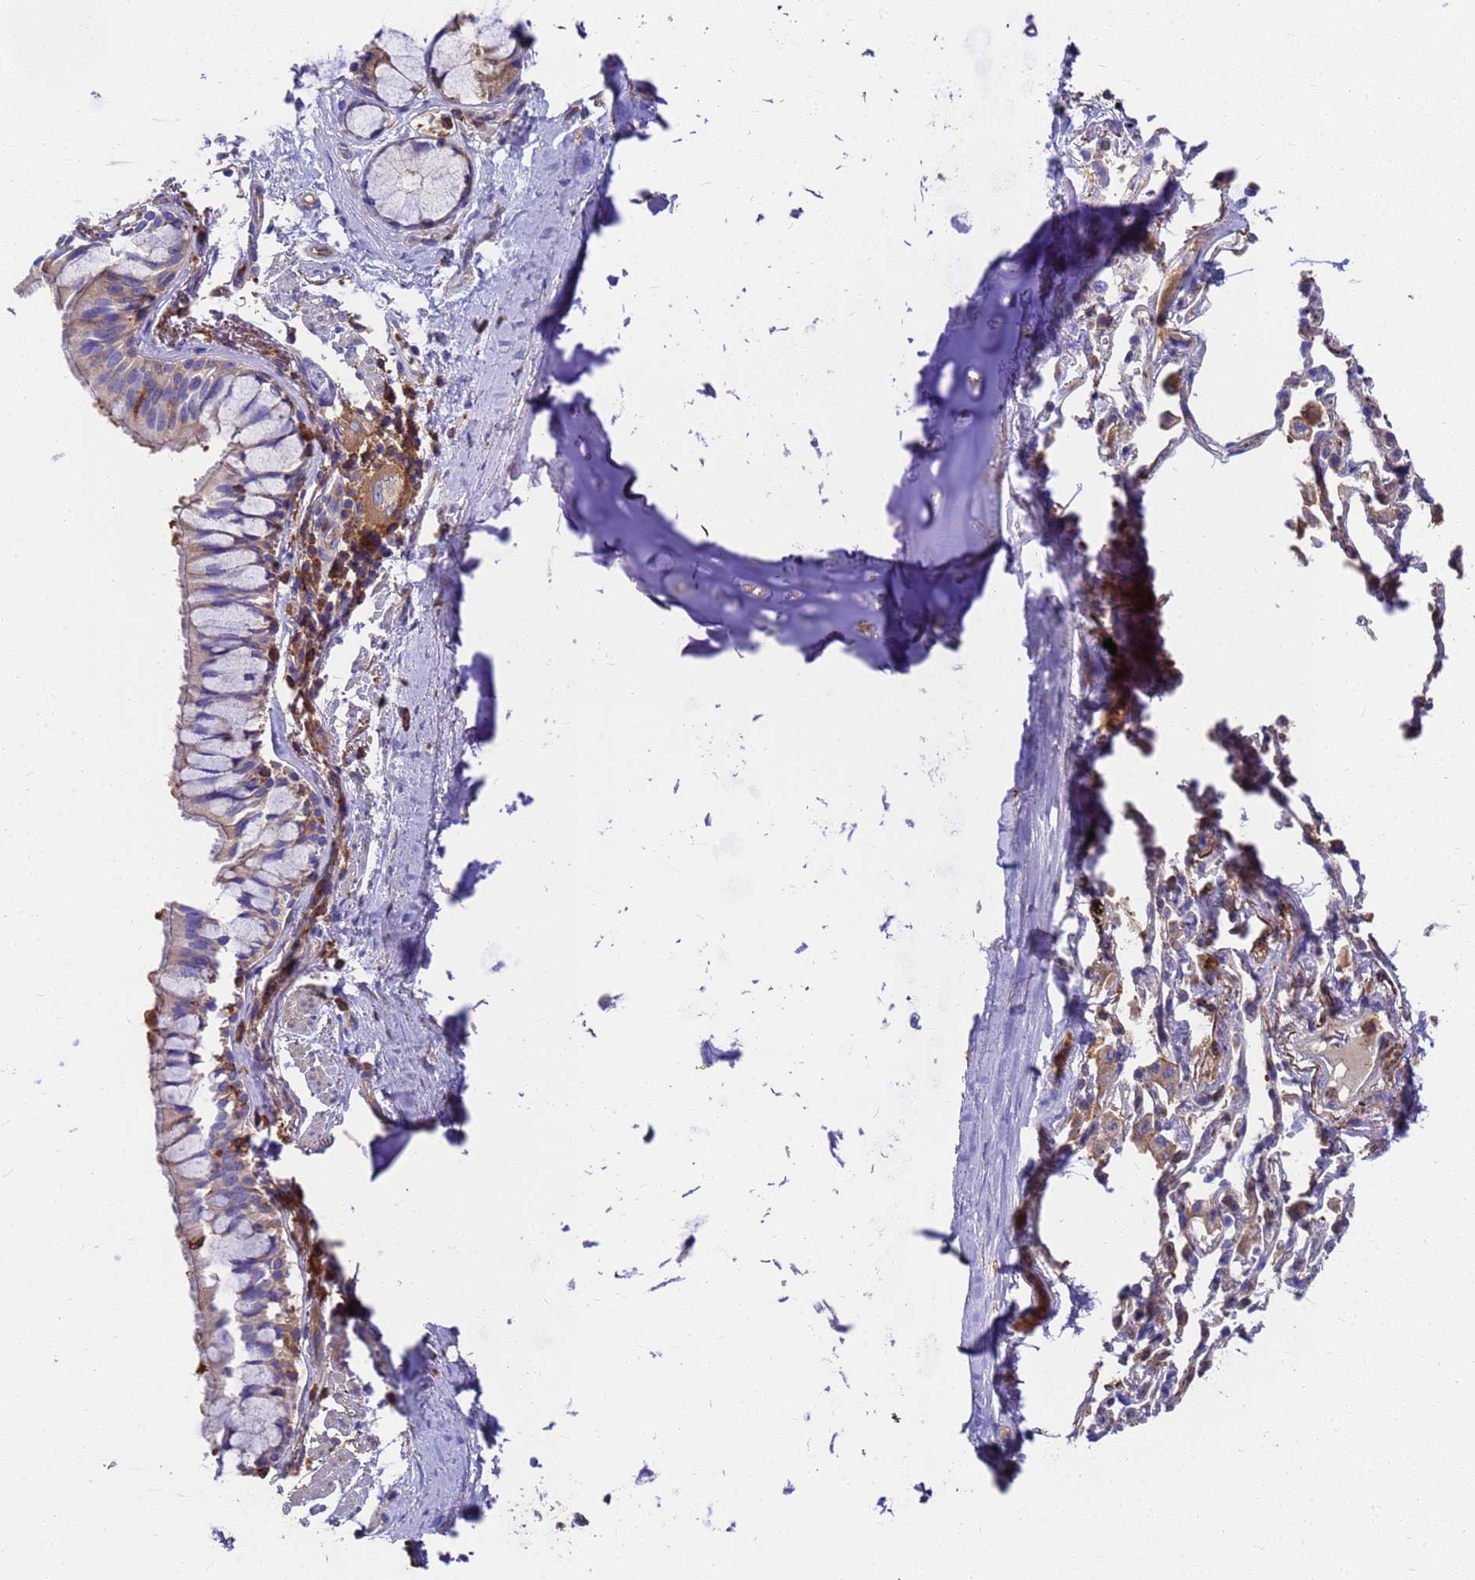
{"staining": {"intensity": "weak", "quantity": "<25%", "location": "cytoplasmic/membranous"}, "tissue": "bronchus", "cell_type": "Respiratory epithelial cells", "image_type": "normal", "snomed": [{"axis": "morphology", "description": "Normal tissue, NOS"}, {"axis": "topography", "description": "Bronchus"}], "caption": "Immunohistochemistry (IHC) of benign human bronchus displays no expression in respiratory epithelial cells. (Brightfield microscopy of DAB immunohistochemistry (IHC) at high magnification).", "gene": "ZNF235", "patient": {"sex": "male", "age": 70}}